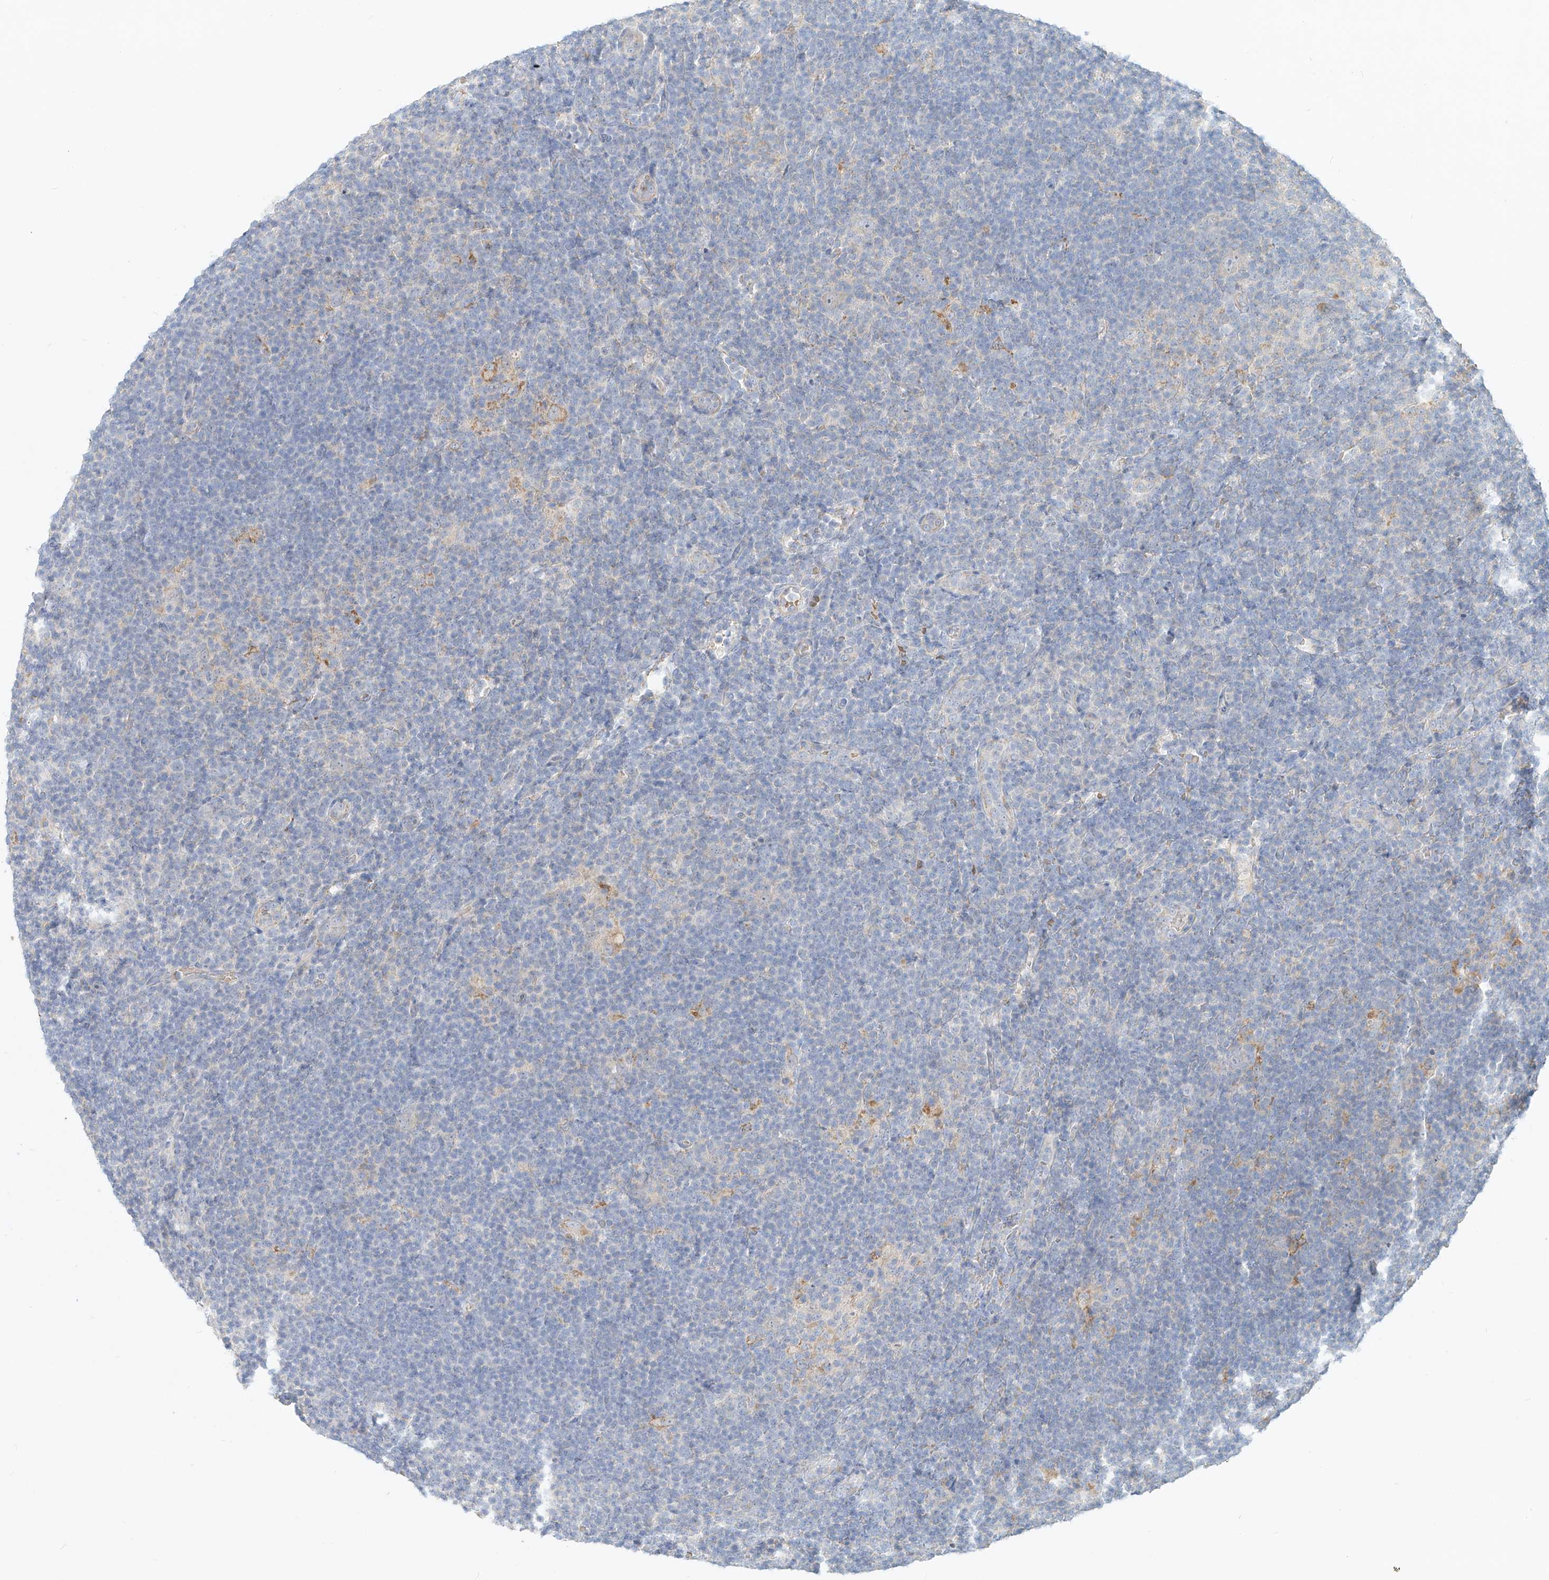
{"staining": {"intensity": "moderate", "quantity": "<25%", "location": "cytoplasmic/membranous"}, "tissue": "lymphoma", "cell_type": "Tumor cells", "image_type": "cancer", "snomed": [{"axis": "morphology", "description": "Hodgkin's disease, NOS"}, {"axis": "topography", "description": "Lymph node"}], "caption": "IHC (DAB (3,3'-diaminobenzidine)) staining of human Hodgkin's disease reveals moderate cytoplasmic/membranous protein positivity in about <25% of tumor cells.", "gene": "SYTL3", "patient": {"sex": "female", "age": 57}}